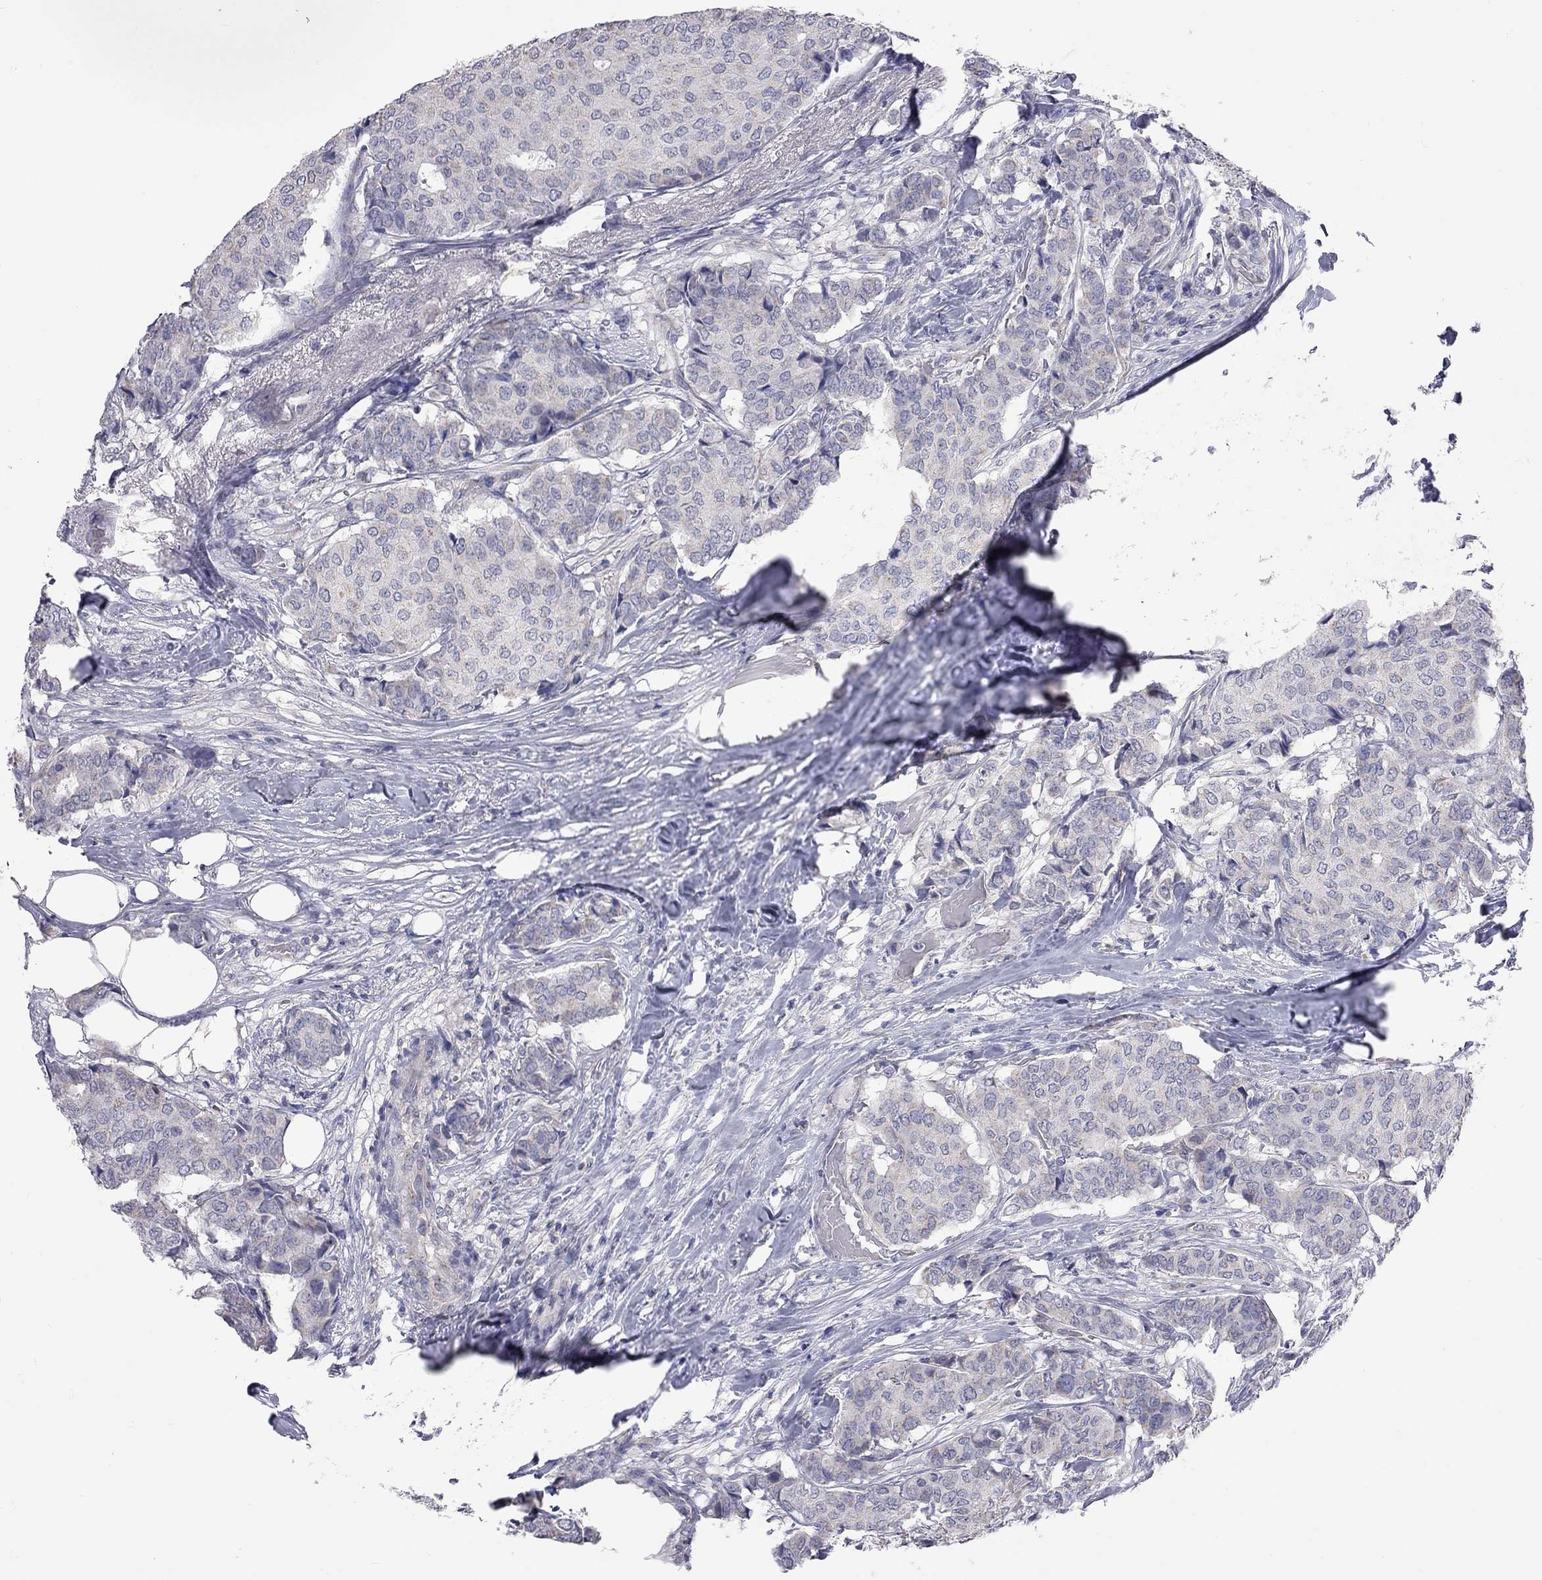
{"staining": {"intensity": "negative", "quantity": "none", "location": "none"}, "tissue": "breast cancer", "cell_type": "Tumor cells", "image_type": "cancer", "snomed": [{"axis": "morphology", "description": "Duct carcinoma"}, {"axis": "topography", "description": "Breast"}], "caption": "An image of human breast cancer is negative for staining in tumor cells.", "gene": "OPRK1", "patient": {"sex": "female", "age": 75}}